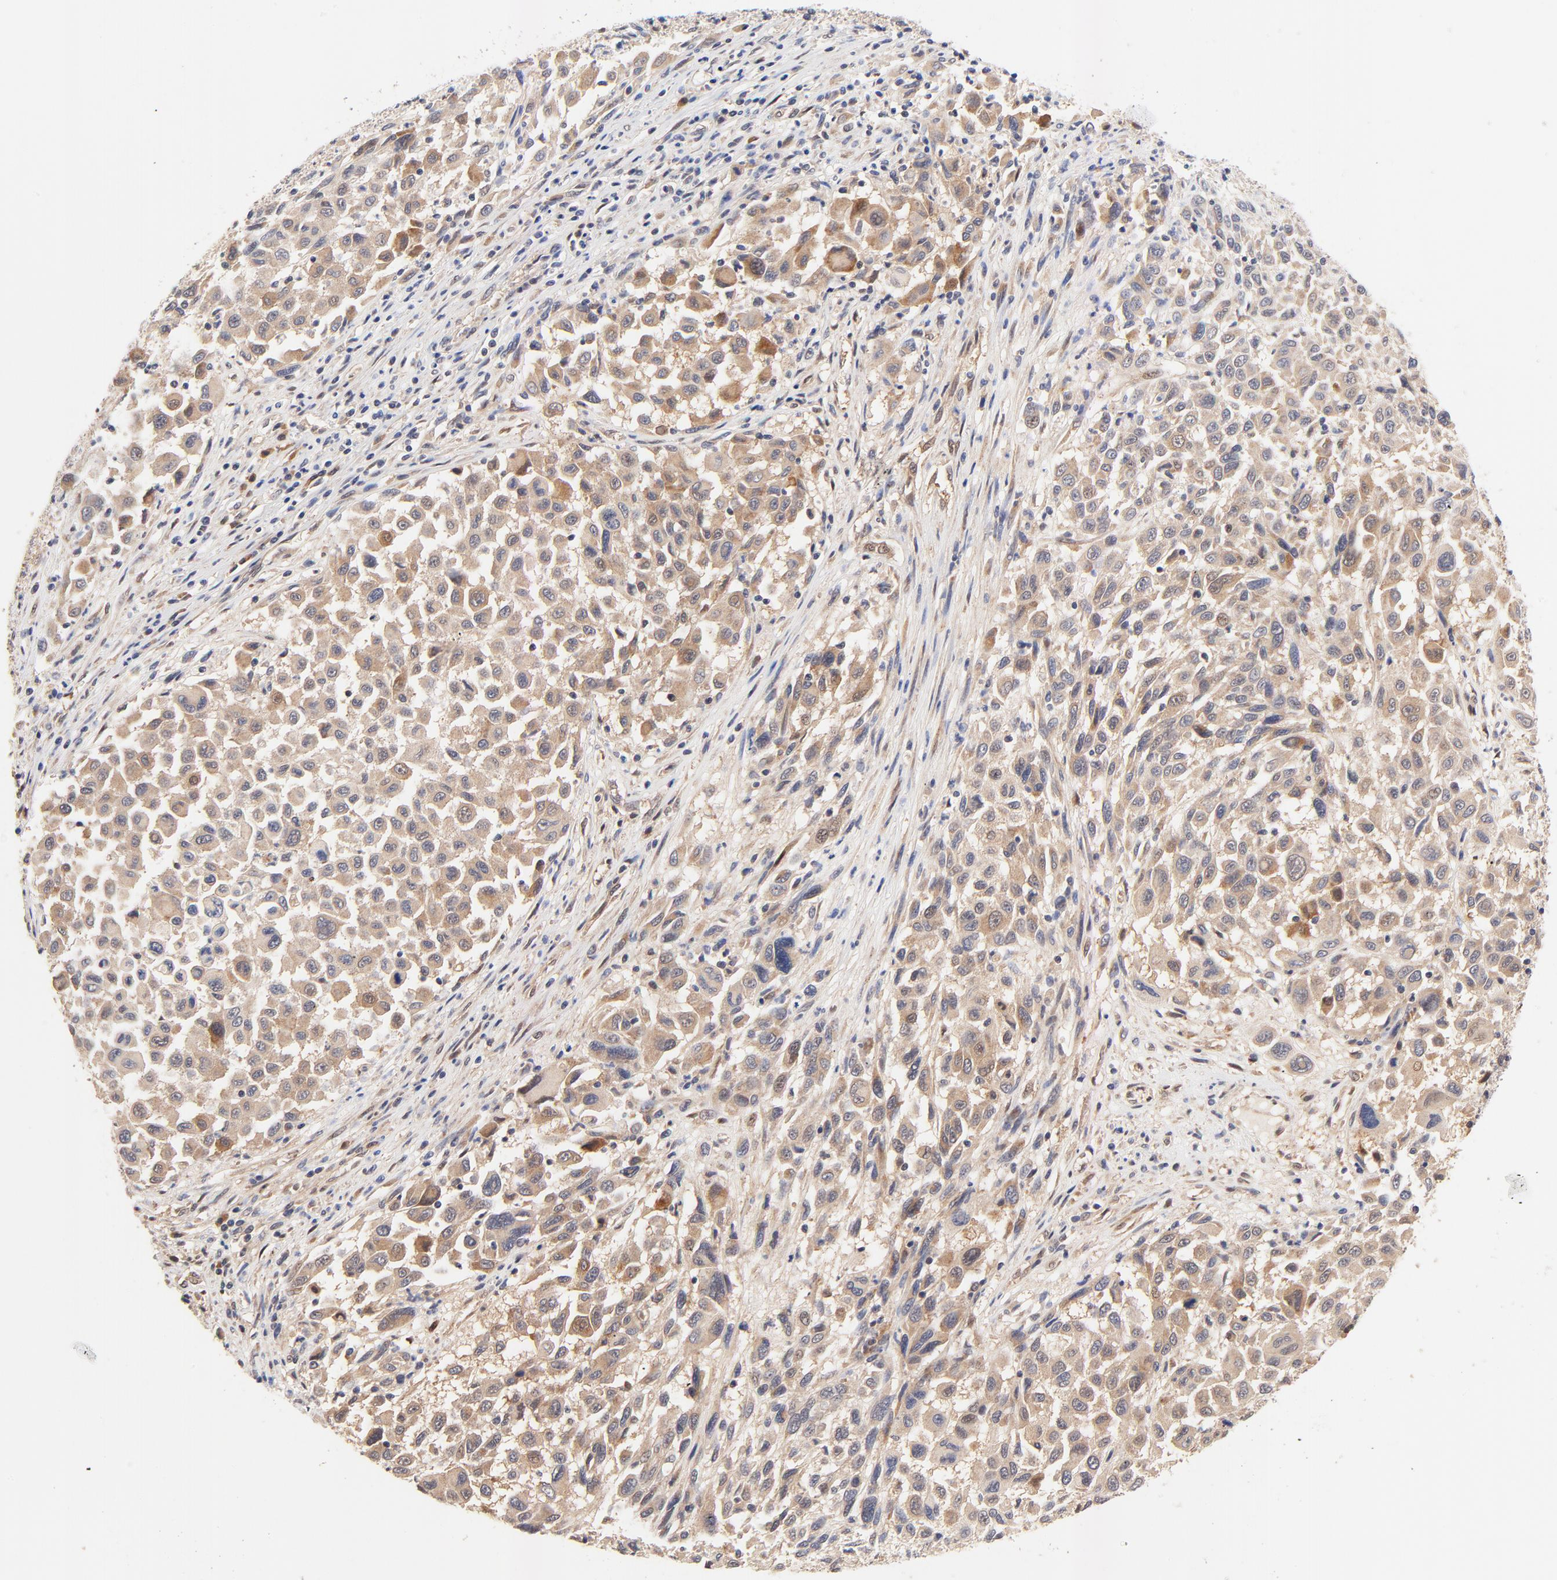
{"staining": {"intensity": "moderate", "quantity": ">75%", "location": "cytoplasmic/membranous"}, "tissue": "melanoma", "cell_type": "Tumor cells", "image_type": "cancer", "snomed": [{"axis": "morphology", "description": "Malignant melanoma, Metastatic site"}, {"axis": "topography", "description": "Lymph node"}], "caption": "Protein positivity by immunohistochemistry shows moderate cytoplasmic/membranous expression in about >75% of tumor cells in malignant melanoma (metastatic site).", "gene": "TXNL1", "patient": {"sex": "male", "age": 61}}